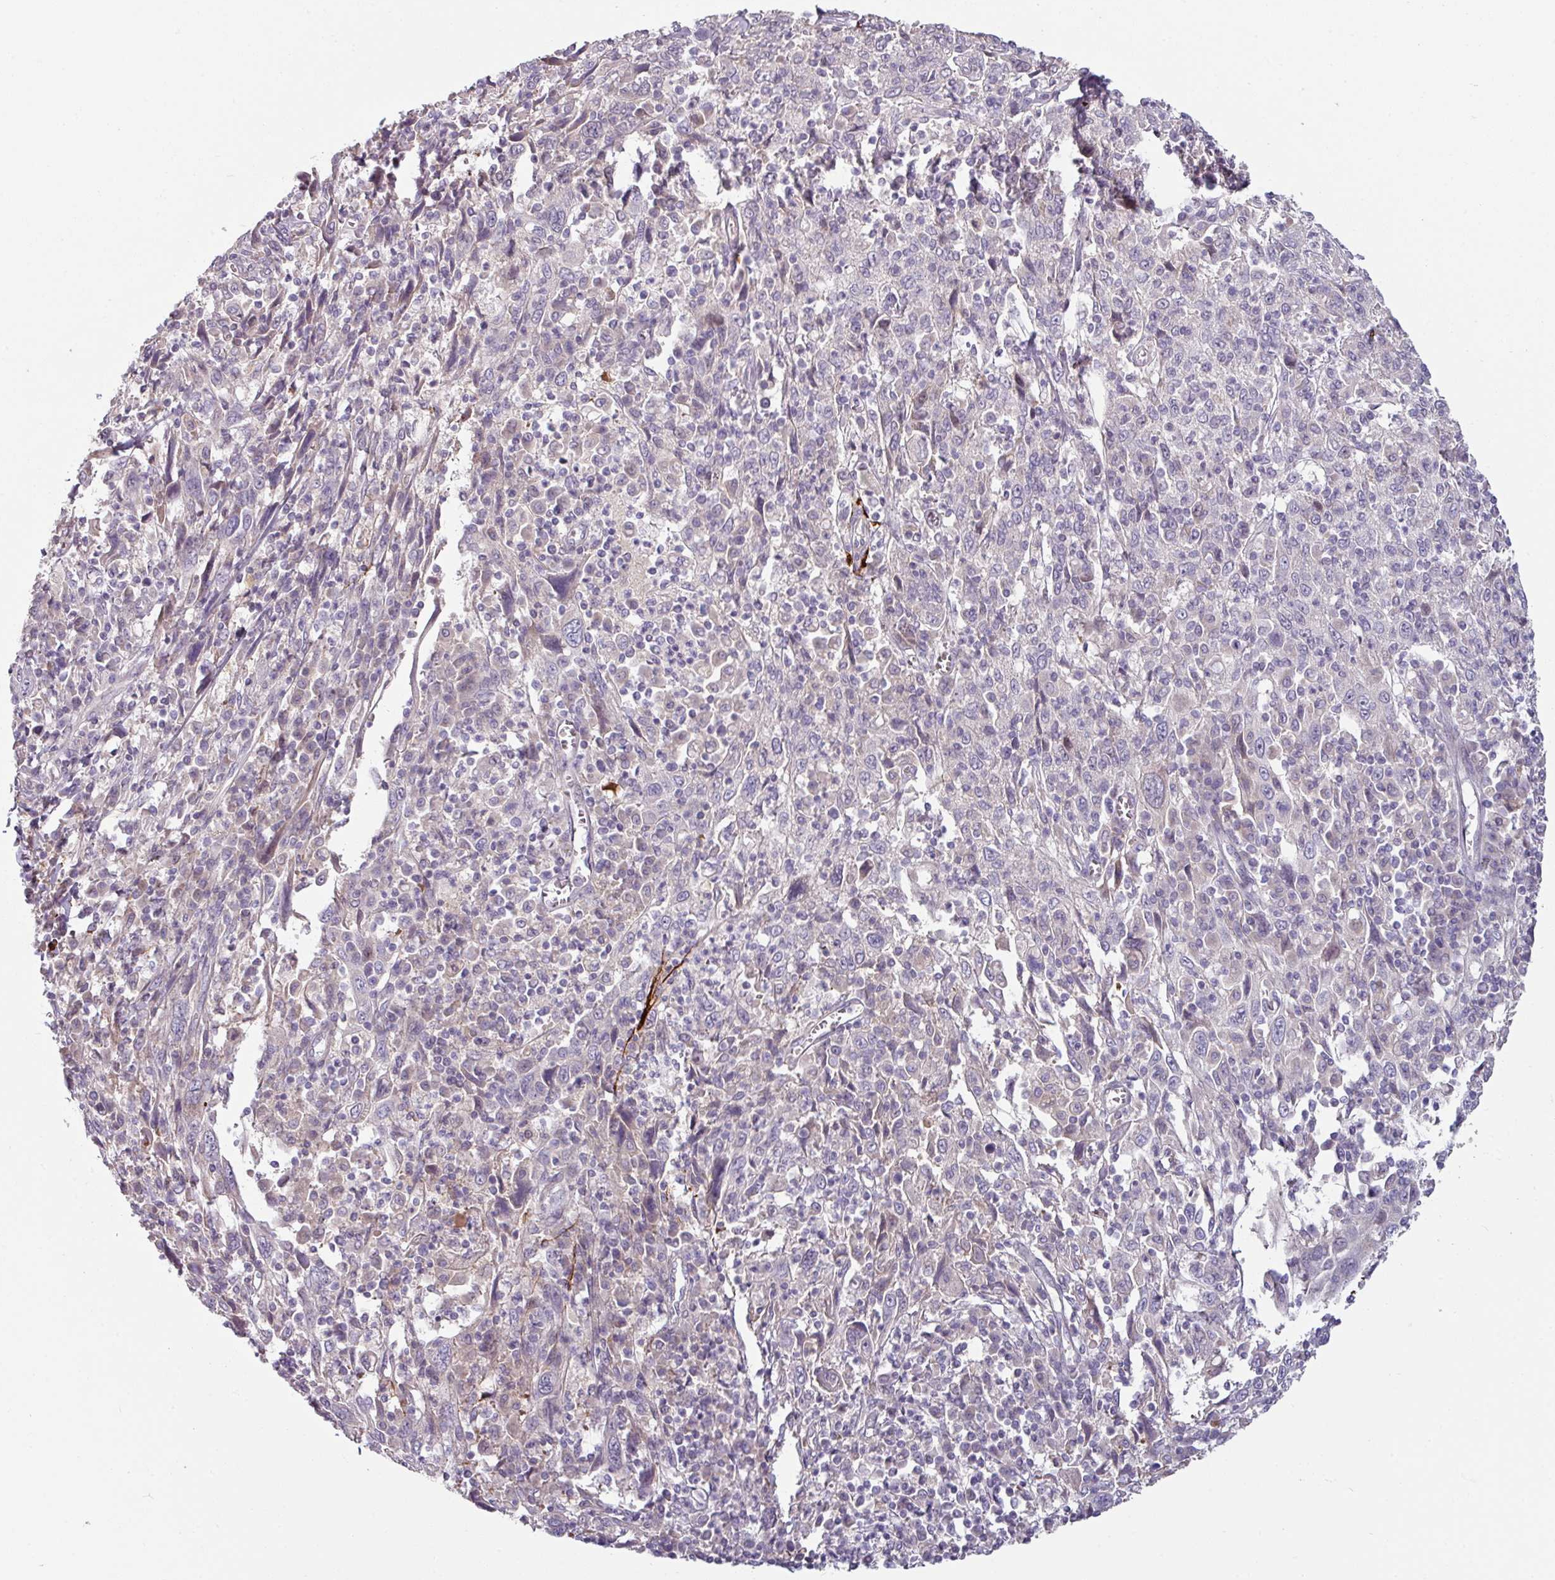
{"staining": {"intensity": "negative", "quantity": "none", "location": "none"}, "tissue": "cervical cancer", "cell_type": "Tumor cells", "image_type": "cancer", "snomed": [{"axis": "morphology", "description": "Squamous cell carcinoma, NOS"}, {"axis": "topography", "description": "Cervix"}], "caption": "A high-resolution image shows immunohistochemistry staining of squamous cell carcinoma (cervical), which shows no significant staining in tumor cells. (DAB (3,3'-diaminobenzidine) IHC, high magnification).", "gene": "MTMR14", "patient": {"sex": "female", "age": 46}}